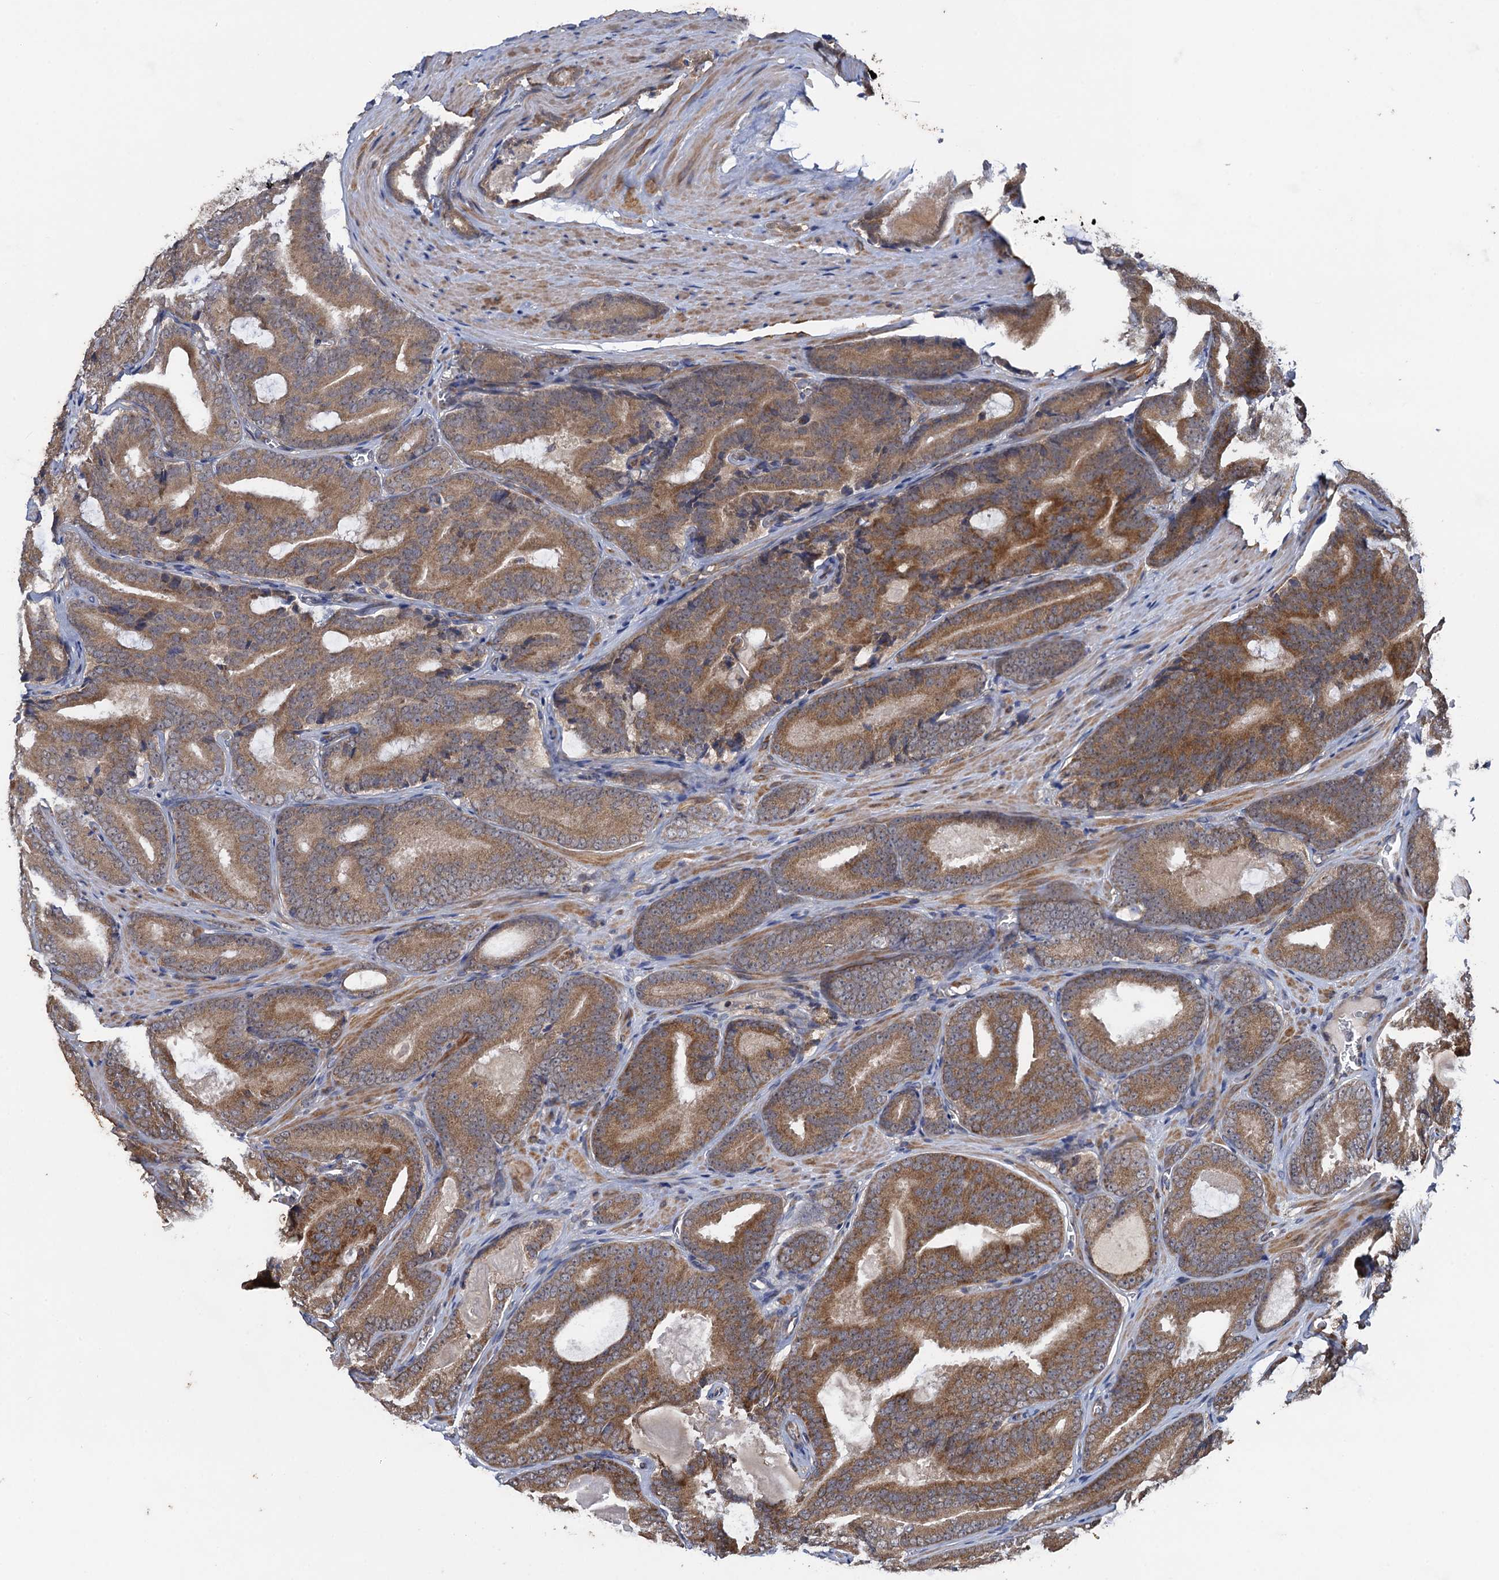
{"staining": {"intensity": "moderate", "quantity": ">75%", "location": "cytoplasmic/membranous"}, "tissue": "prostate cancer", "cell_type": "Tumor cells", "image_type": "cancer", "snomed": [{"axis": "morphology", "description": "Adenocarcinoma, High grade"}, {"axis": "topography", "description": "Prostate"}], "caption": "The photomicrograph demonstrates staining of prostate cancer, revealing moderate cytoplasmic/membranous protein expression (brown color) within tumor cells. (DAB (3,3'-diaminobenzidine) IHC with brightfield microscopy, high magnification).", "gene": "HAUS1", "patient": {"sex": "male", "age": 66}}